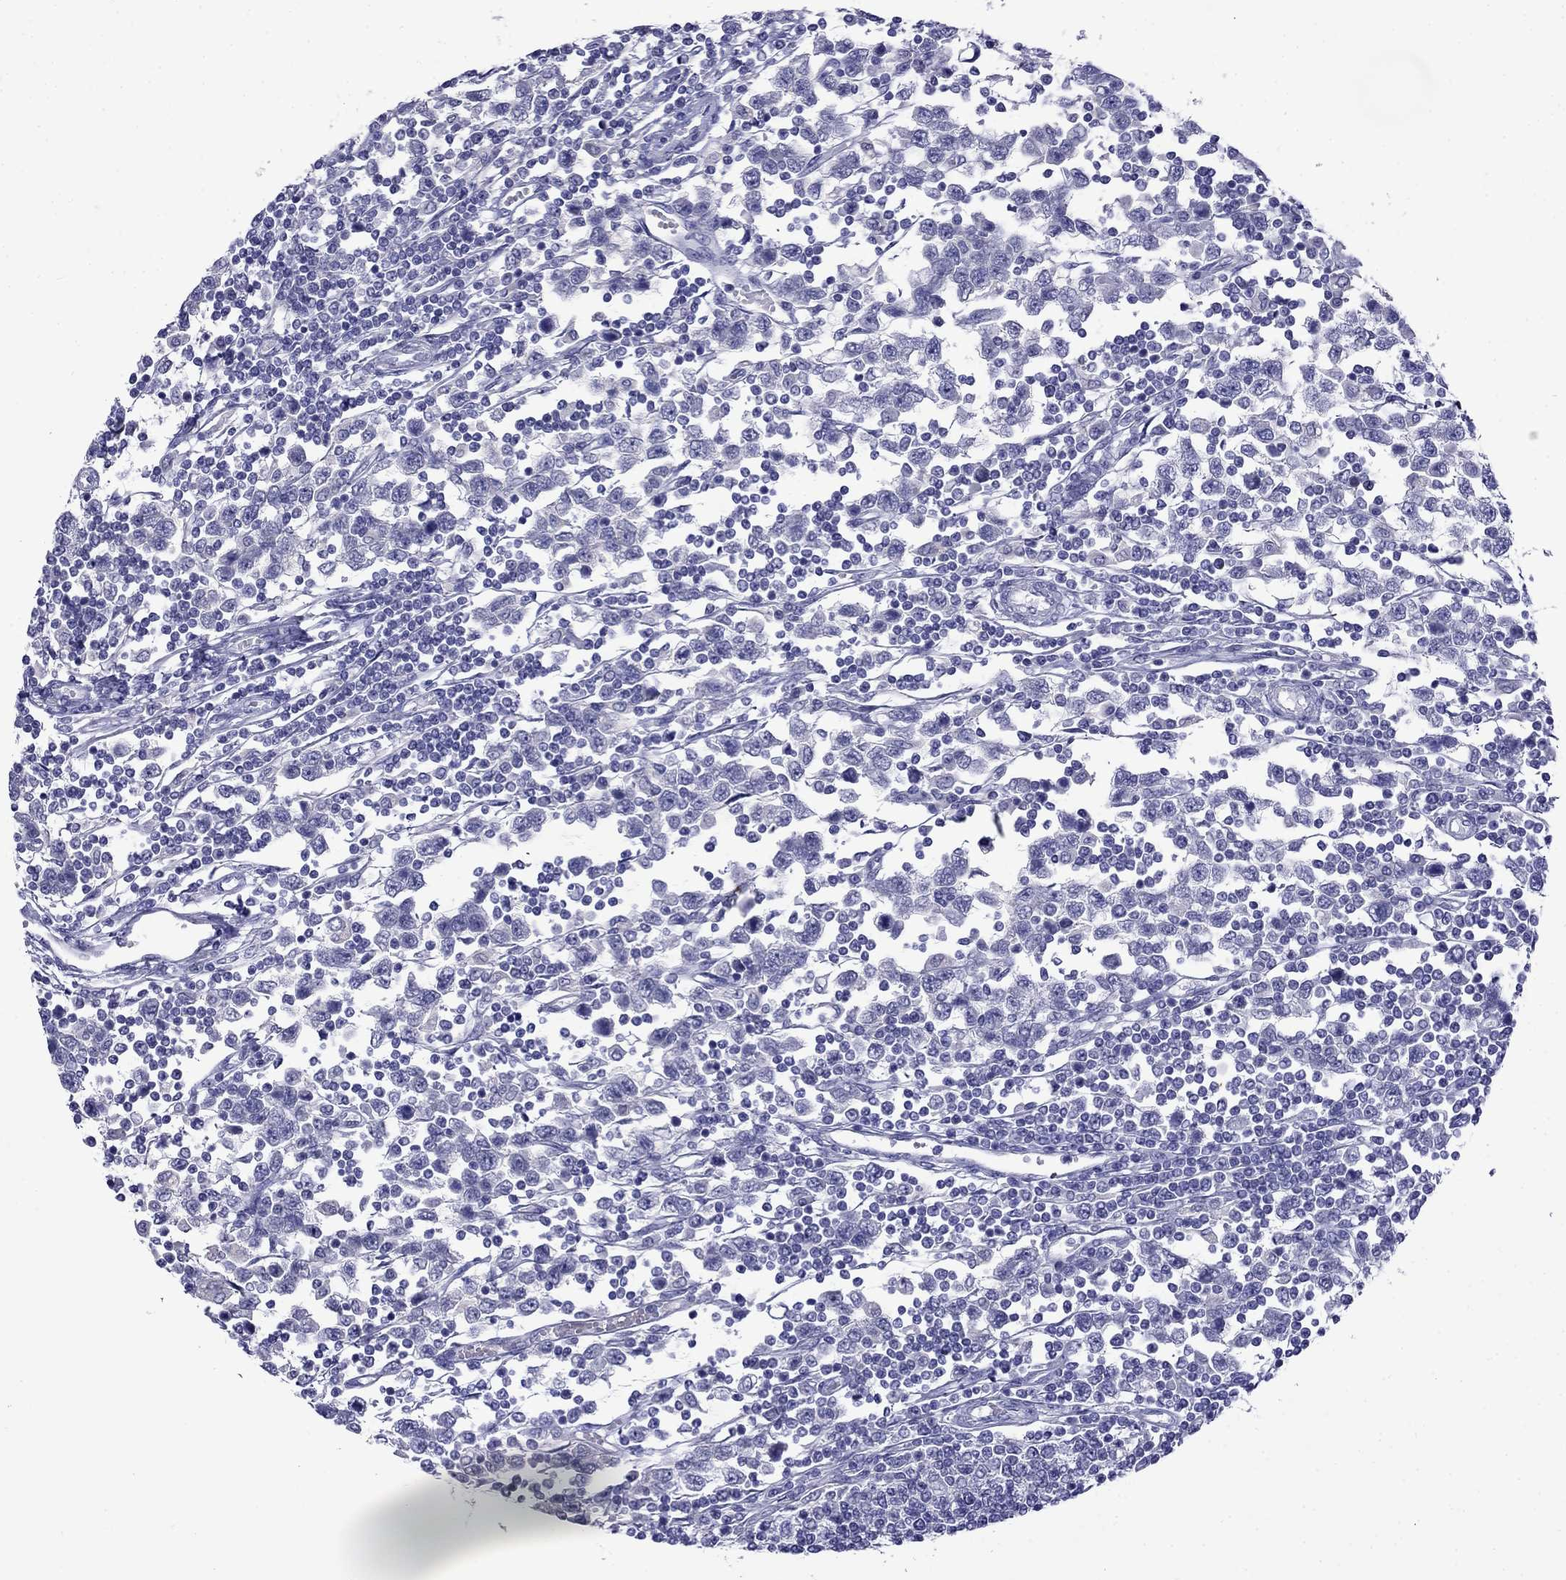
{"staining": {"intensity": "negative", "quantity": "none", "location": "none"}, "tissue": "testis cancer", "cell_type": "Tumor cells", "image_type": "cancer", "snomed": [{"axis": "morphology", "description": "Seminoma, NOS"}, {"axis": "topography", "description": "Testis"}], "caption": "IHC histopathology image of seminoma (testis) stained for a protein (brown), which shows no staining in tumor cells. (Immunohistochemistry (ihc), brightfield microscopy, high magnification).", "gene": "MYO15A", "patient": {"sex": "male", "age": 34}}